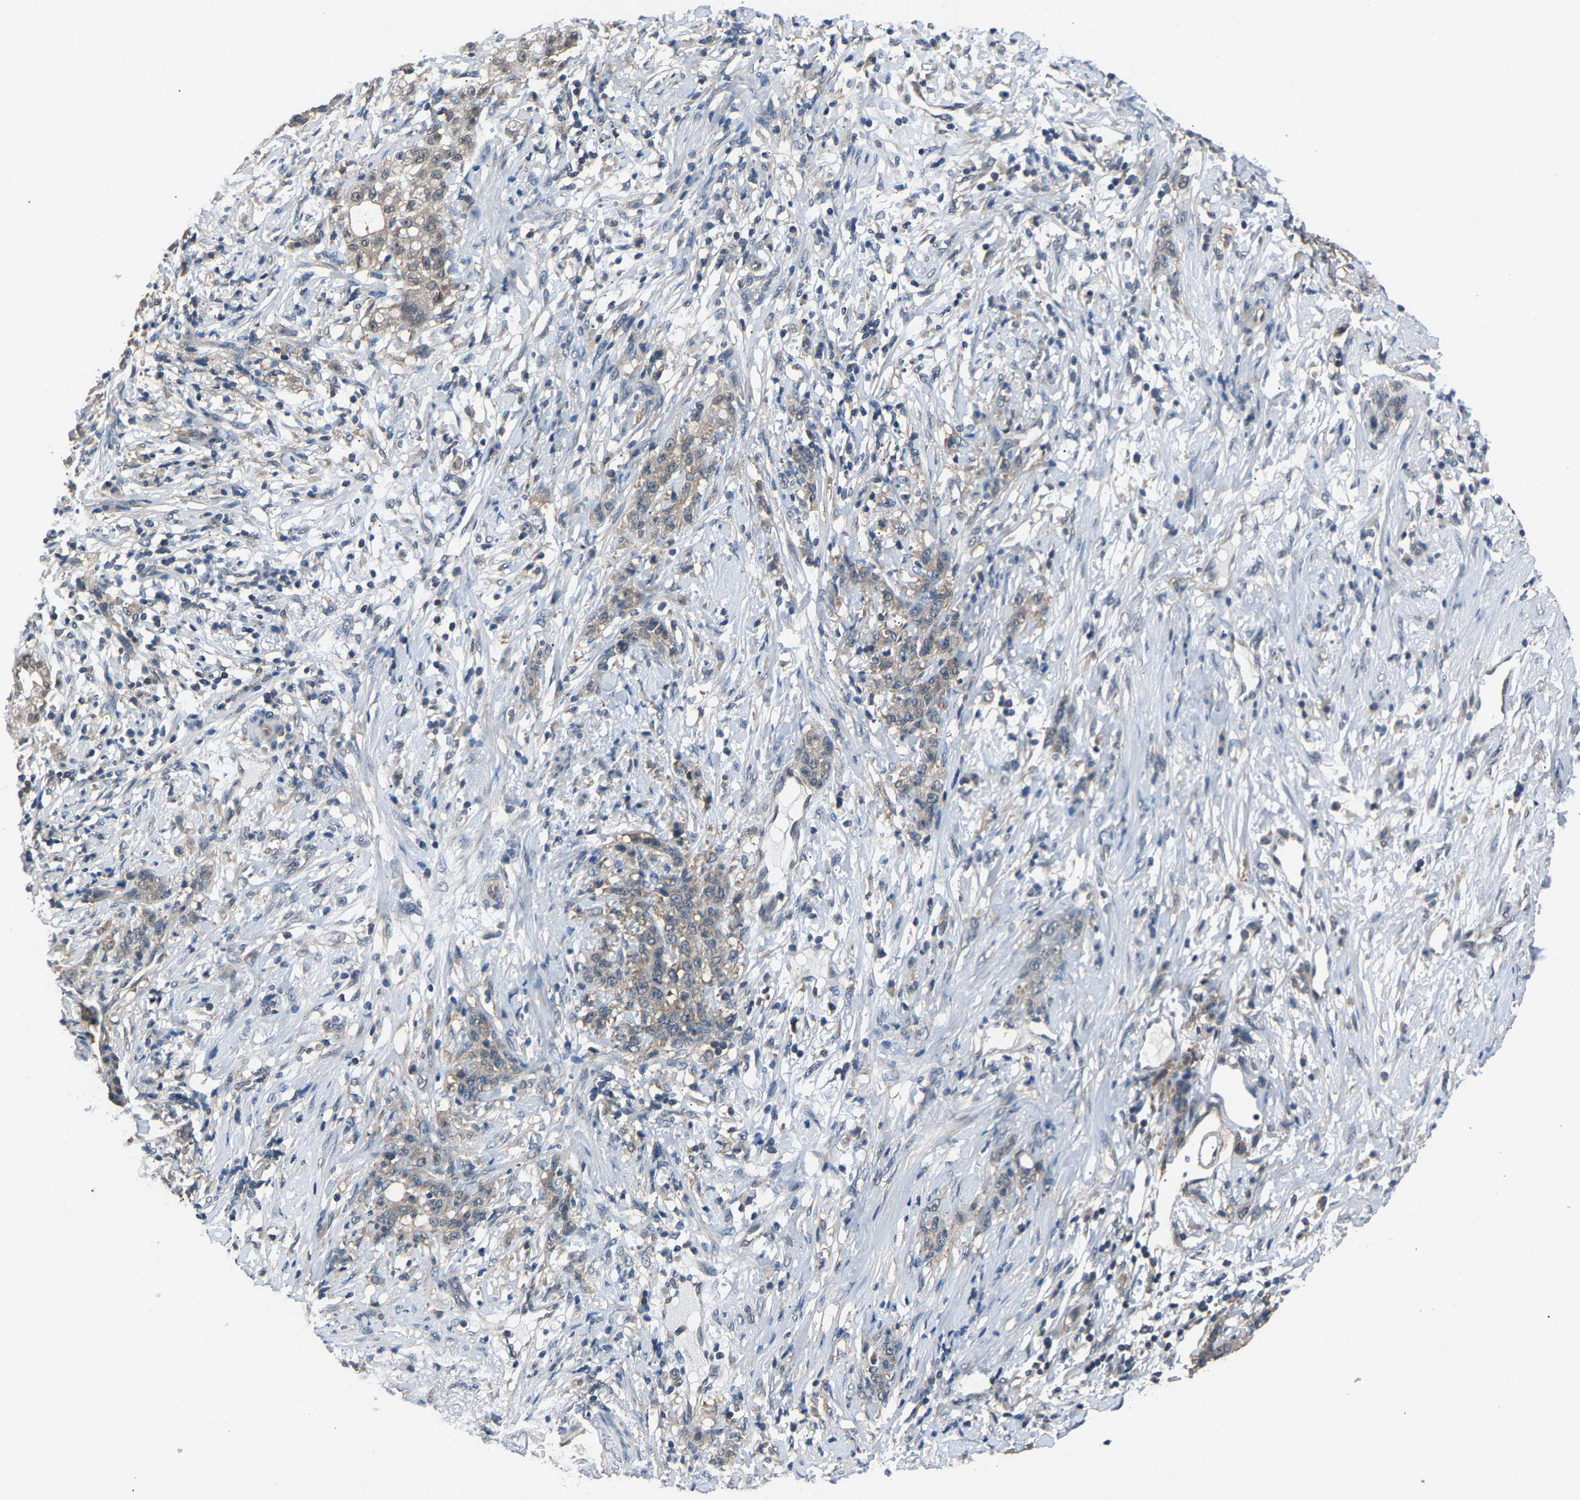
{"staining": {"intensity": "weak", "quantity": "25%-75%", "location": "cytoplasmic/membranous"}, "tissue": "stomach cancer", "cell_type": "Tumor cells", "image_type": "cancer", "snomed": [{"axis": "morphology", "description": "Adenocarcinoma, NOS"}, {"axis": "topography", "description": "Stomach, lower"}], "caption": "Immunohistochemistry (IHC) of human stomach cancer exhibits low levels of weak cytoplasmic/membranous positivity in about 25%-75% of tumor cells.", "gene": "ABCC9", "patient": {"sex": "male", "age": 88}}